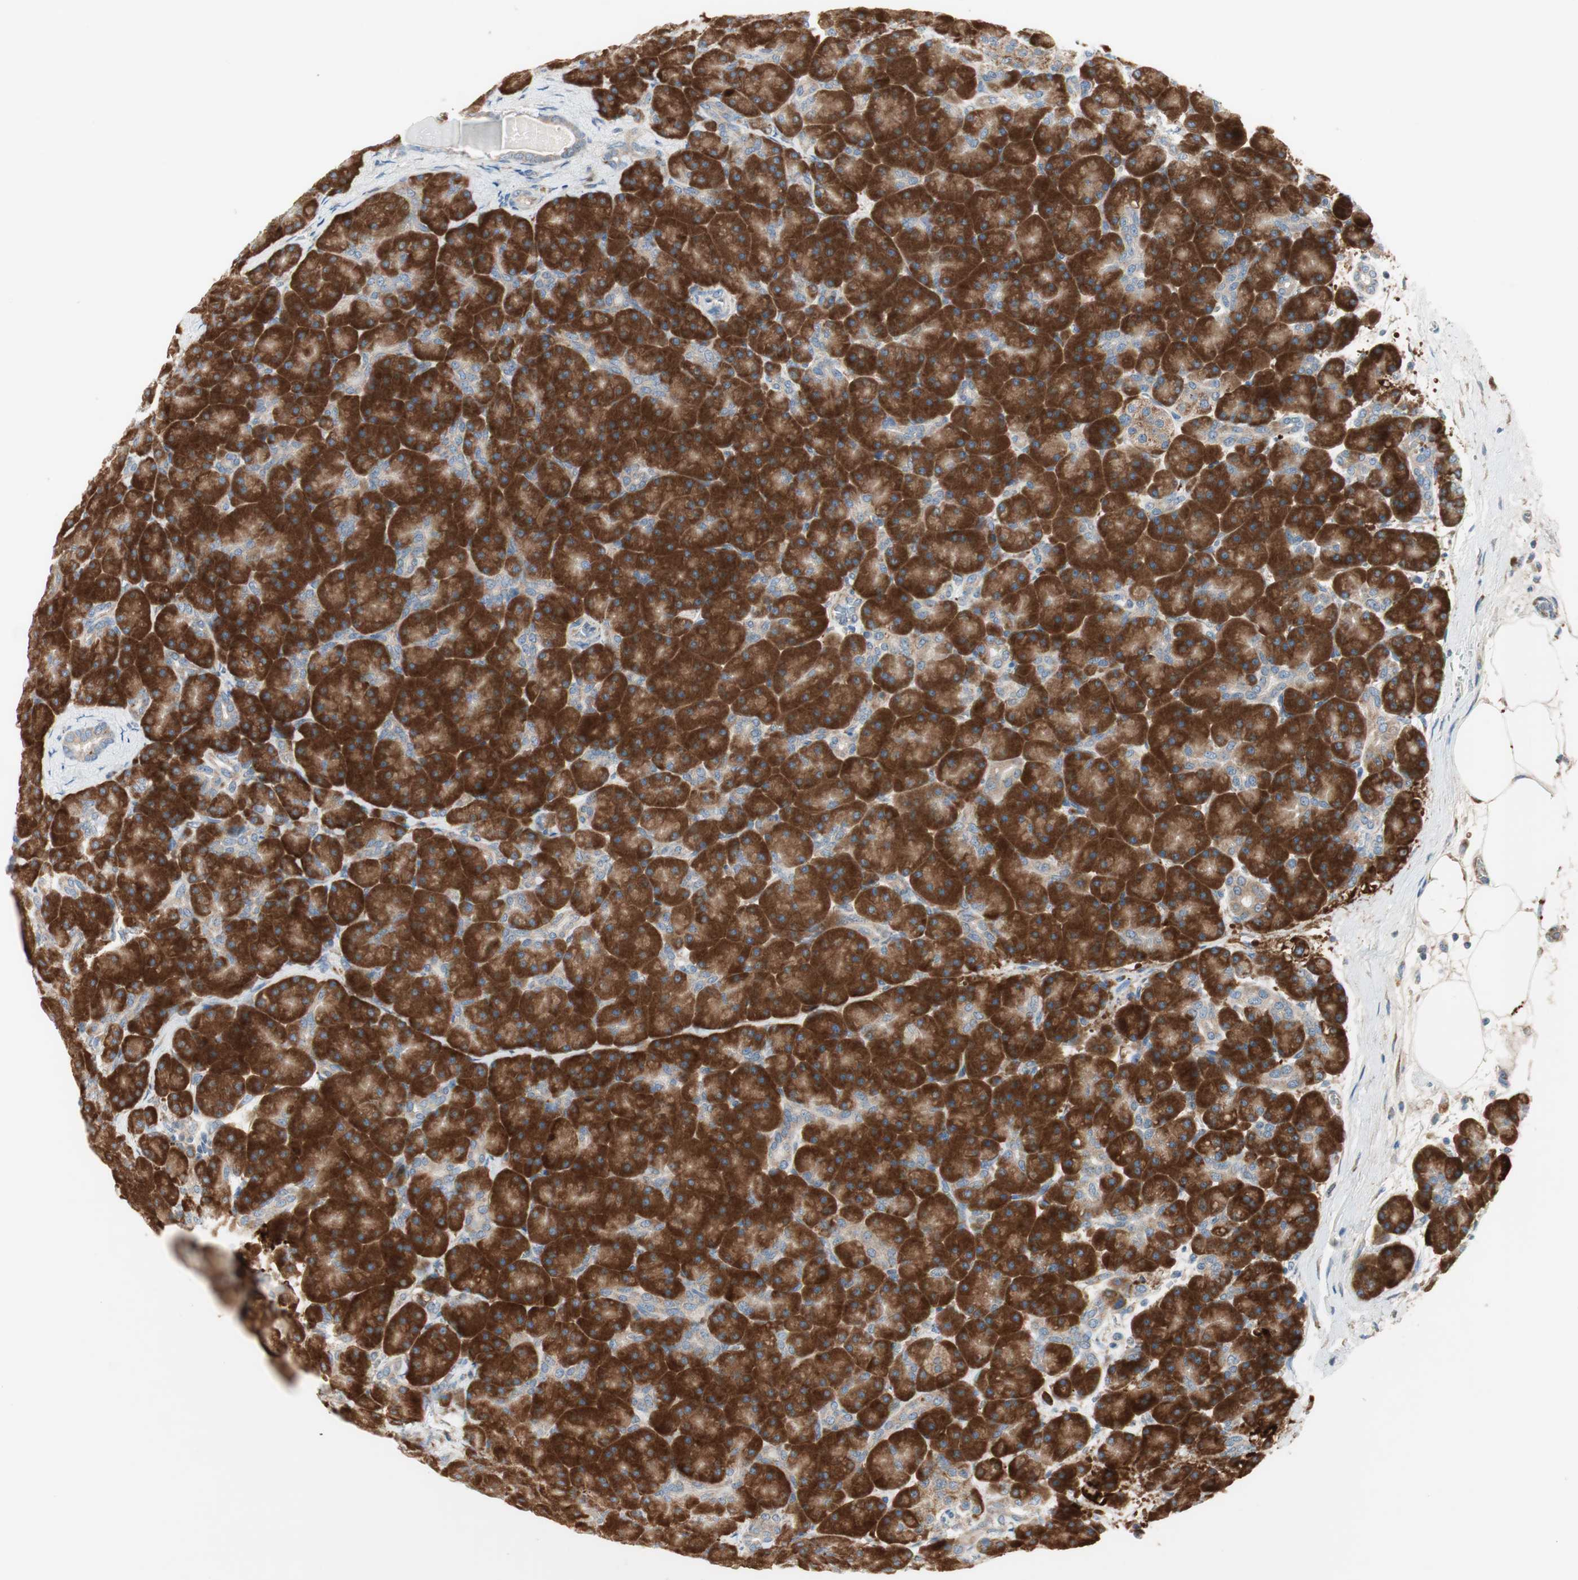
{"staining": {"intensity": "strong", "quantity": ">75%", "location": "cytoplasmic/membranous"}, "tissue": "pancreas", "cell_type": "Exocrine glandular cells", "image_type": "normal", "snomed": [{"axis": "morphology", "description": "Normal tissue, NOS"}, {"axis": "topography", "description": "Pancreas"}], "caption": "Human pancreas stained with a brown dye exhibits strong cytoplasmic/membranous positive positivity in about >75% of exocrine glandular cells.", "gene": "RPL23", "patient": {"sex": "male", "age": 66}}